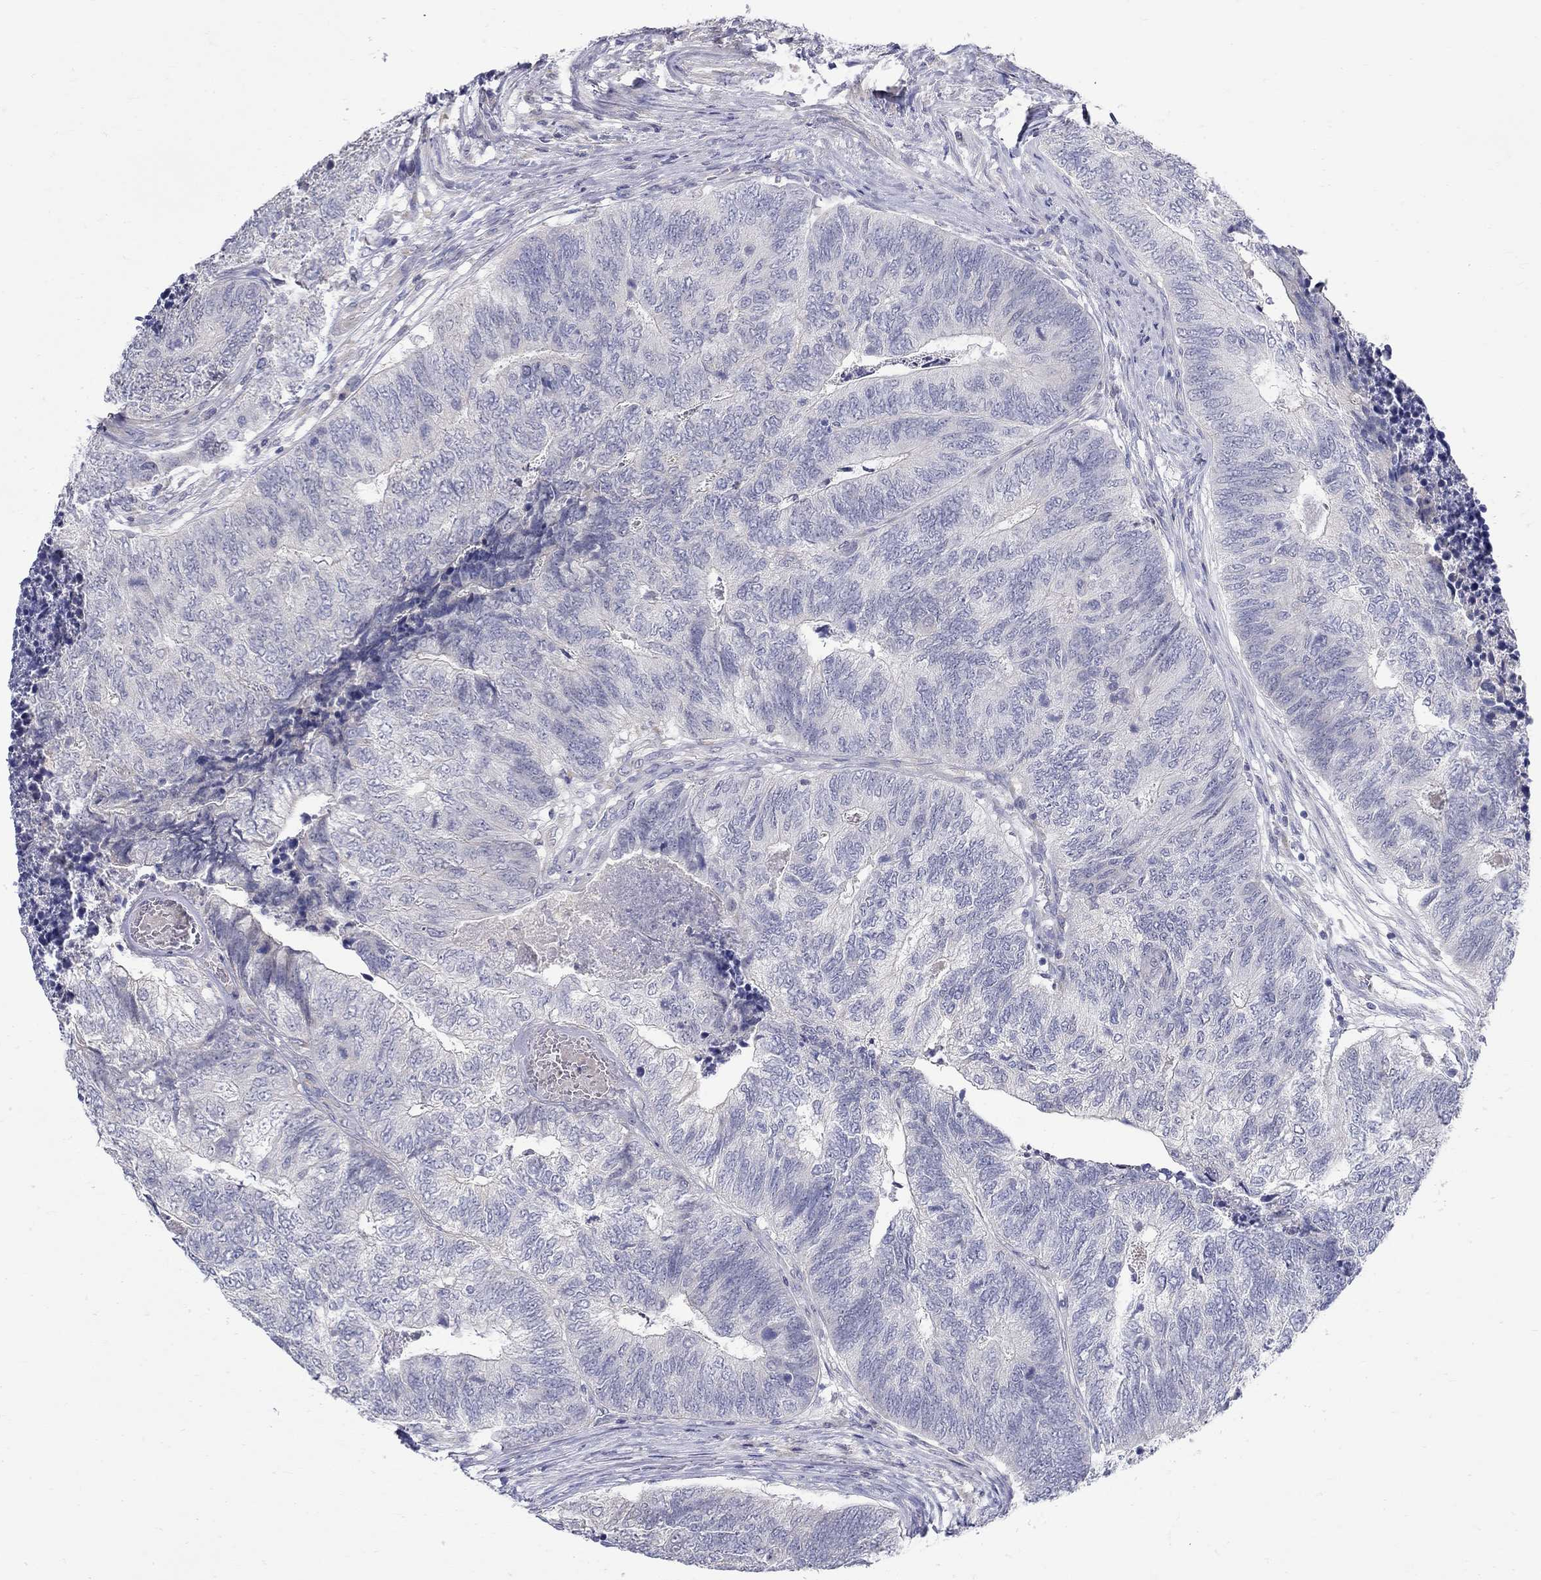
{"staining": {"intensity": "negative", "quantity": "none", "location": "none"}, "tissue": "colorectal cancer", "cell_type": "Tumor cells", "image_type": "cancer", "snomed": [{"axis": "morphology", "description": "Adenocarcinoma, NOS"}, {"axis": "topography", "description": "Colon"}], "caption": "Immunohistochemistry of adenocarcinoma (colorectal) reveals no expression in tumor cells.", "gene": "ABCA4", "patient": {"sex": "female", "age": 67}}